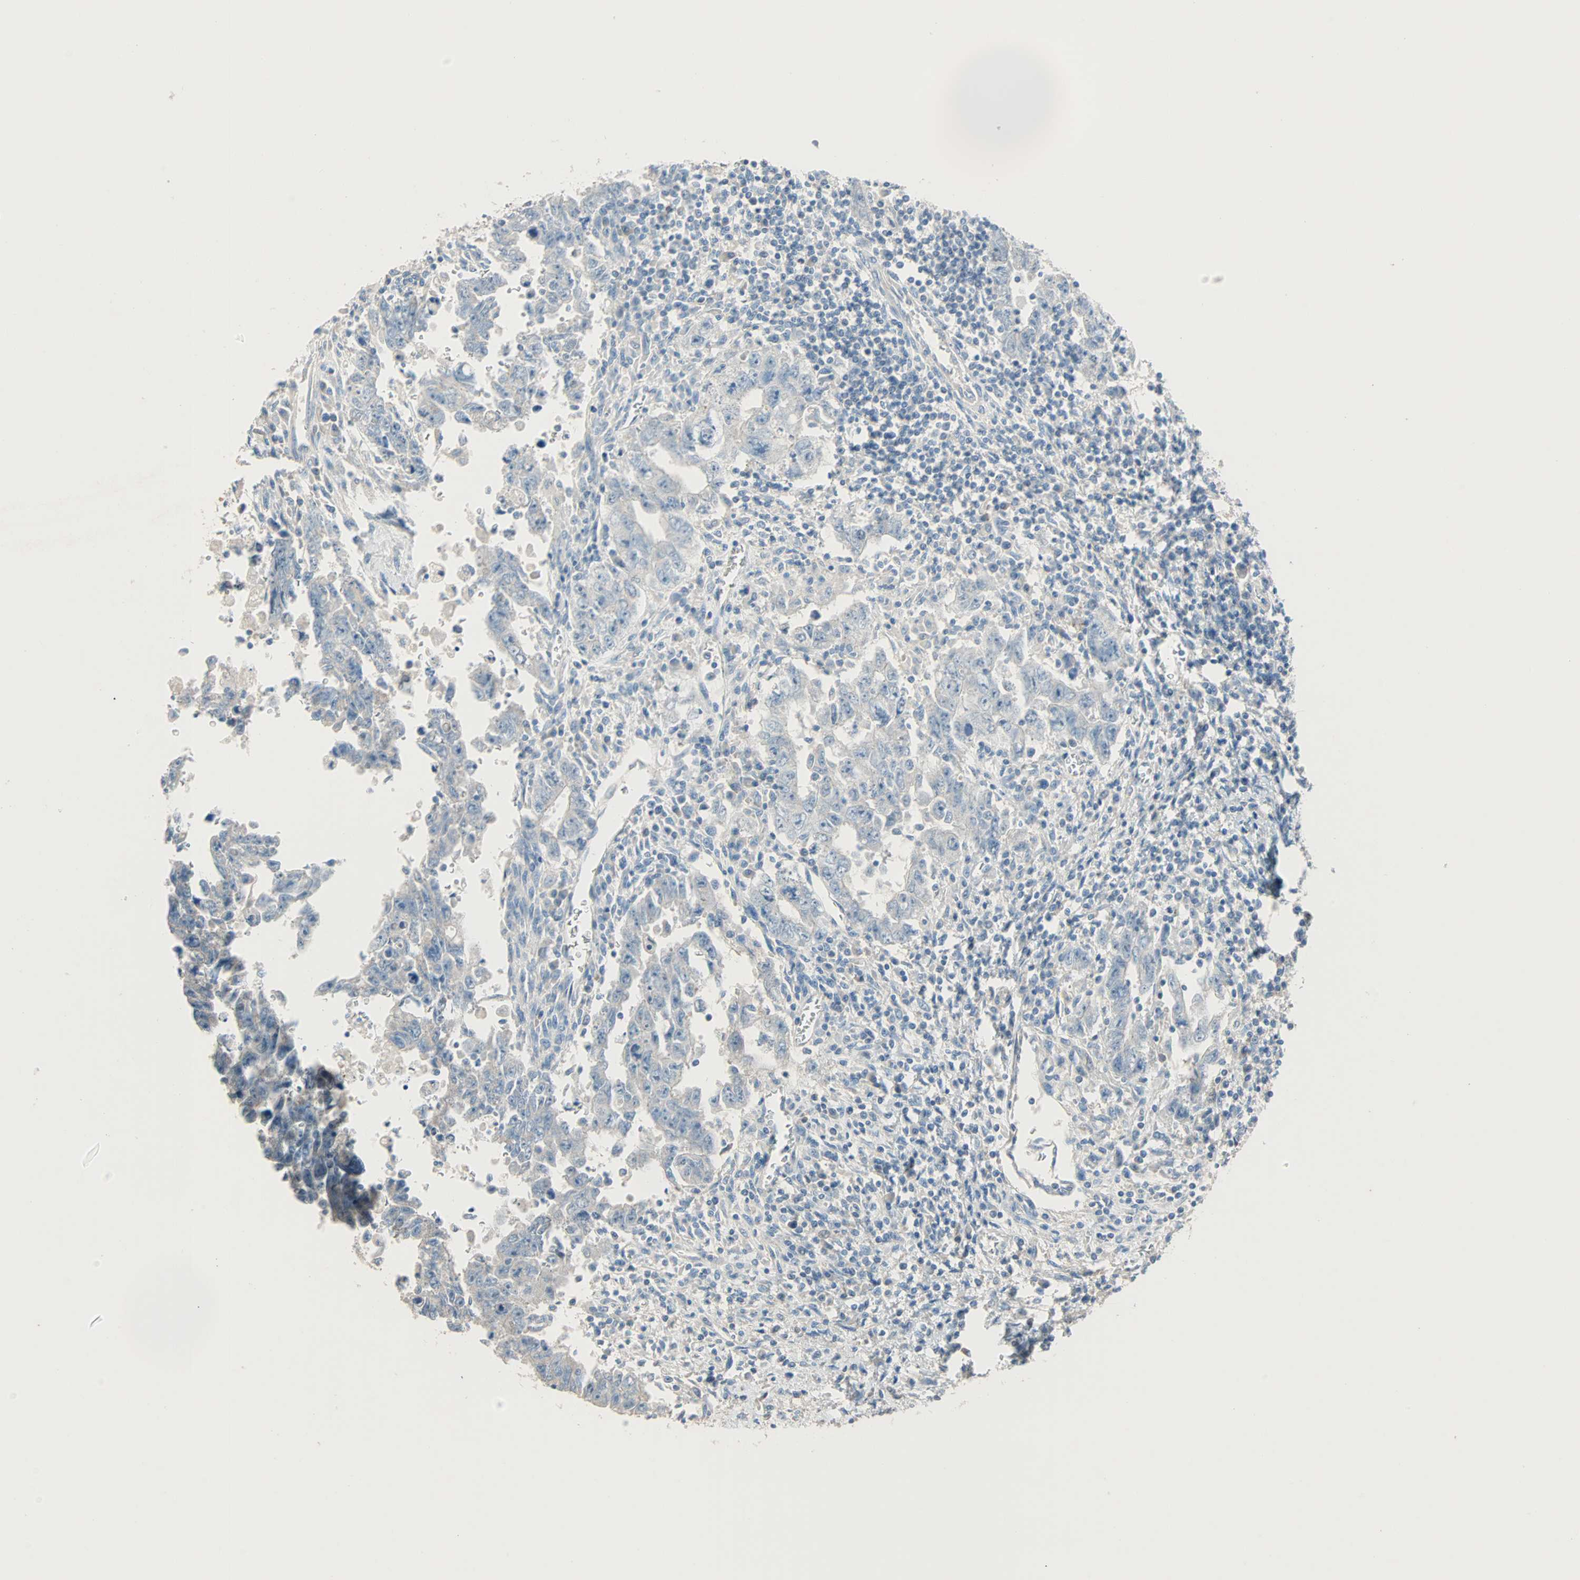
{"staining": {"intensity": "negative", "quantity": "none", "location": "none"}, "tissue": "testis cancer", "cell_type": "Tumor cells", "image_type": "cancer", "snomed": [{"axis": "morphology", "description": "Carcinoma, Embryonal, NOS"}, {"axis": "topography", "description": "Testis"}], "caption": "Immunohistochemistry (IHC) of embryonal carcinoma (testis) exhibits no positivity in tumor cells.", "gene": "ACVRL1", "patient": {"sex": "male", "age": 28}}